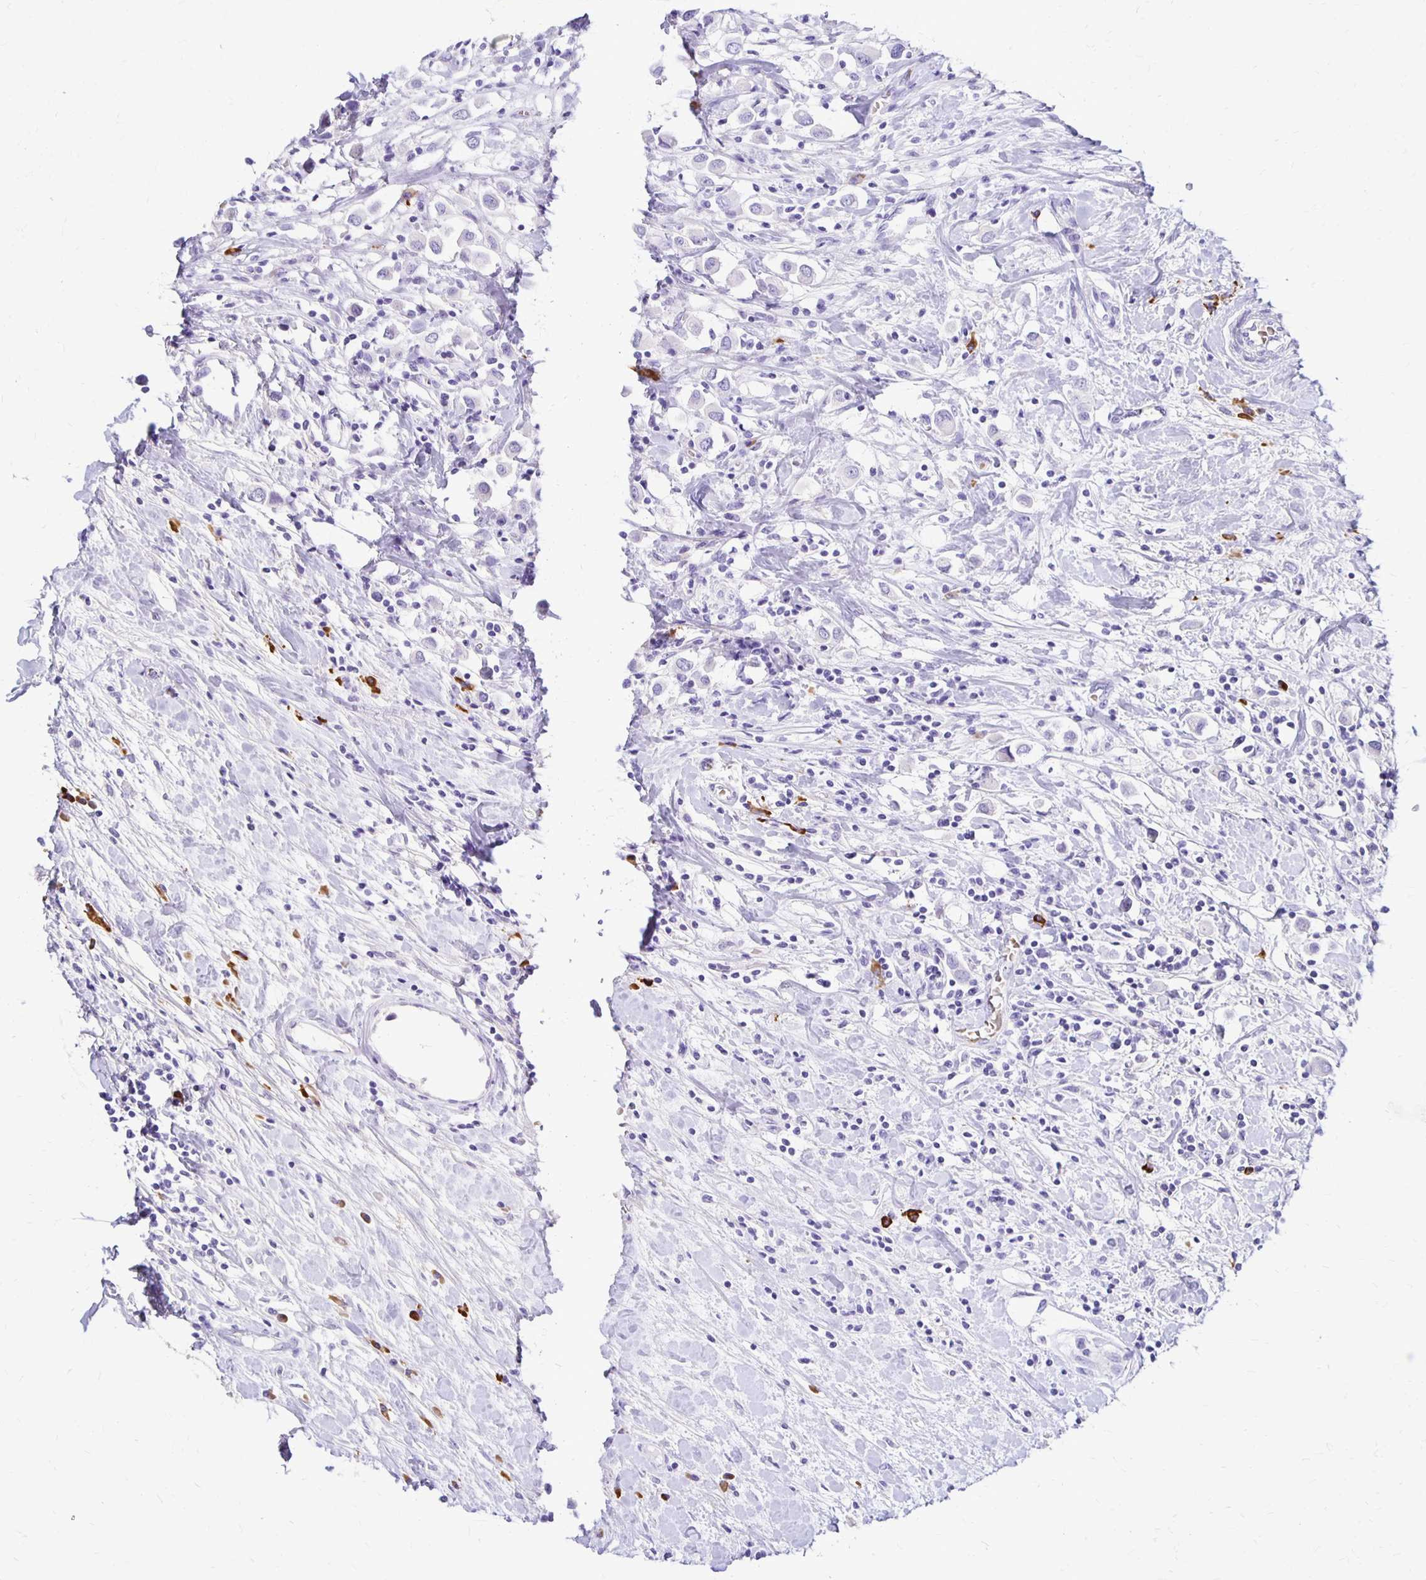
{"staining": {"intensity": "negative", "quantity": "none", "location": "none"}, "tissue": "breast cancer", "cell_type": "Tumor cells", "image_type": "cancer", "snomed": [{"axis": "morphology", "description": "Duct carcinoma"}, {"axis": "topography", "description": "Breast"}], "caption": "Tumor cells are negative for protein expression in human breast infiltrating ductal carcinoma.", "gene": "FNTB", "patient": {"sex": "female", "age": 61}}